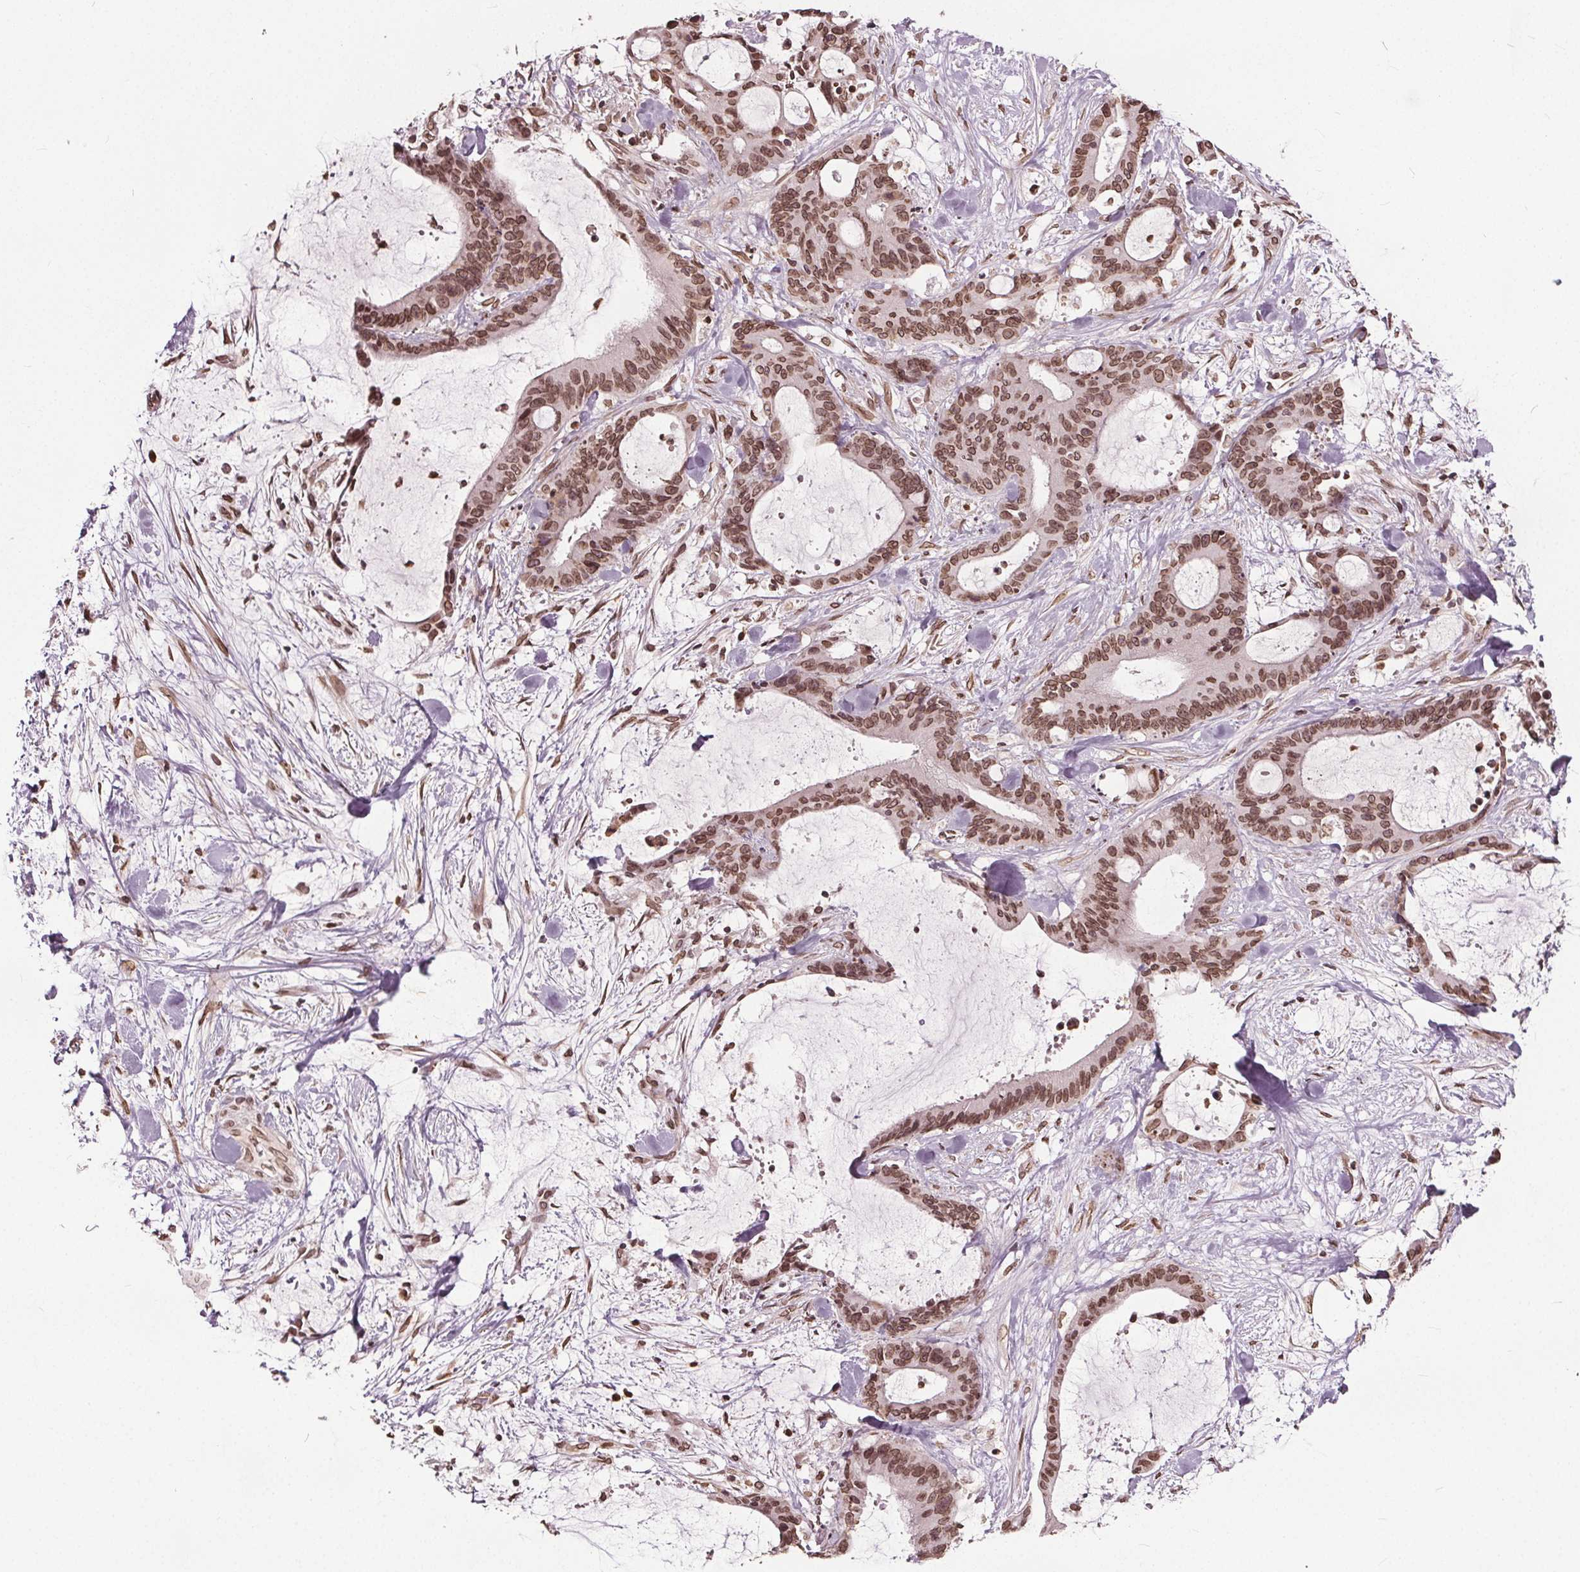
{"staining": {"intensity": "moderate", "quantity": ">75%", "location": "cytoplasmic/membranous,nuclear"}, "tissue": "liver cancer", "cell_type": "Tumor cells", "image_type": "cancer", "snomed": [{"axis": "morphology", "description": "Cholangiocarcinoma"}, {"axis": "topography", "description": "Liver"}], "caption": "A histopathology image showing moderate cytoplasmic/membranous and nuclear staining in approximately >75% of tumor cells in liver cholangiocarcinoma, as visualized by brown immunohistochemical staining.", "gene": "TTC39C", "patient": {"sex": "female", "age": 73}}